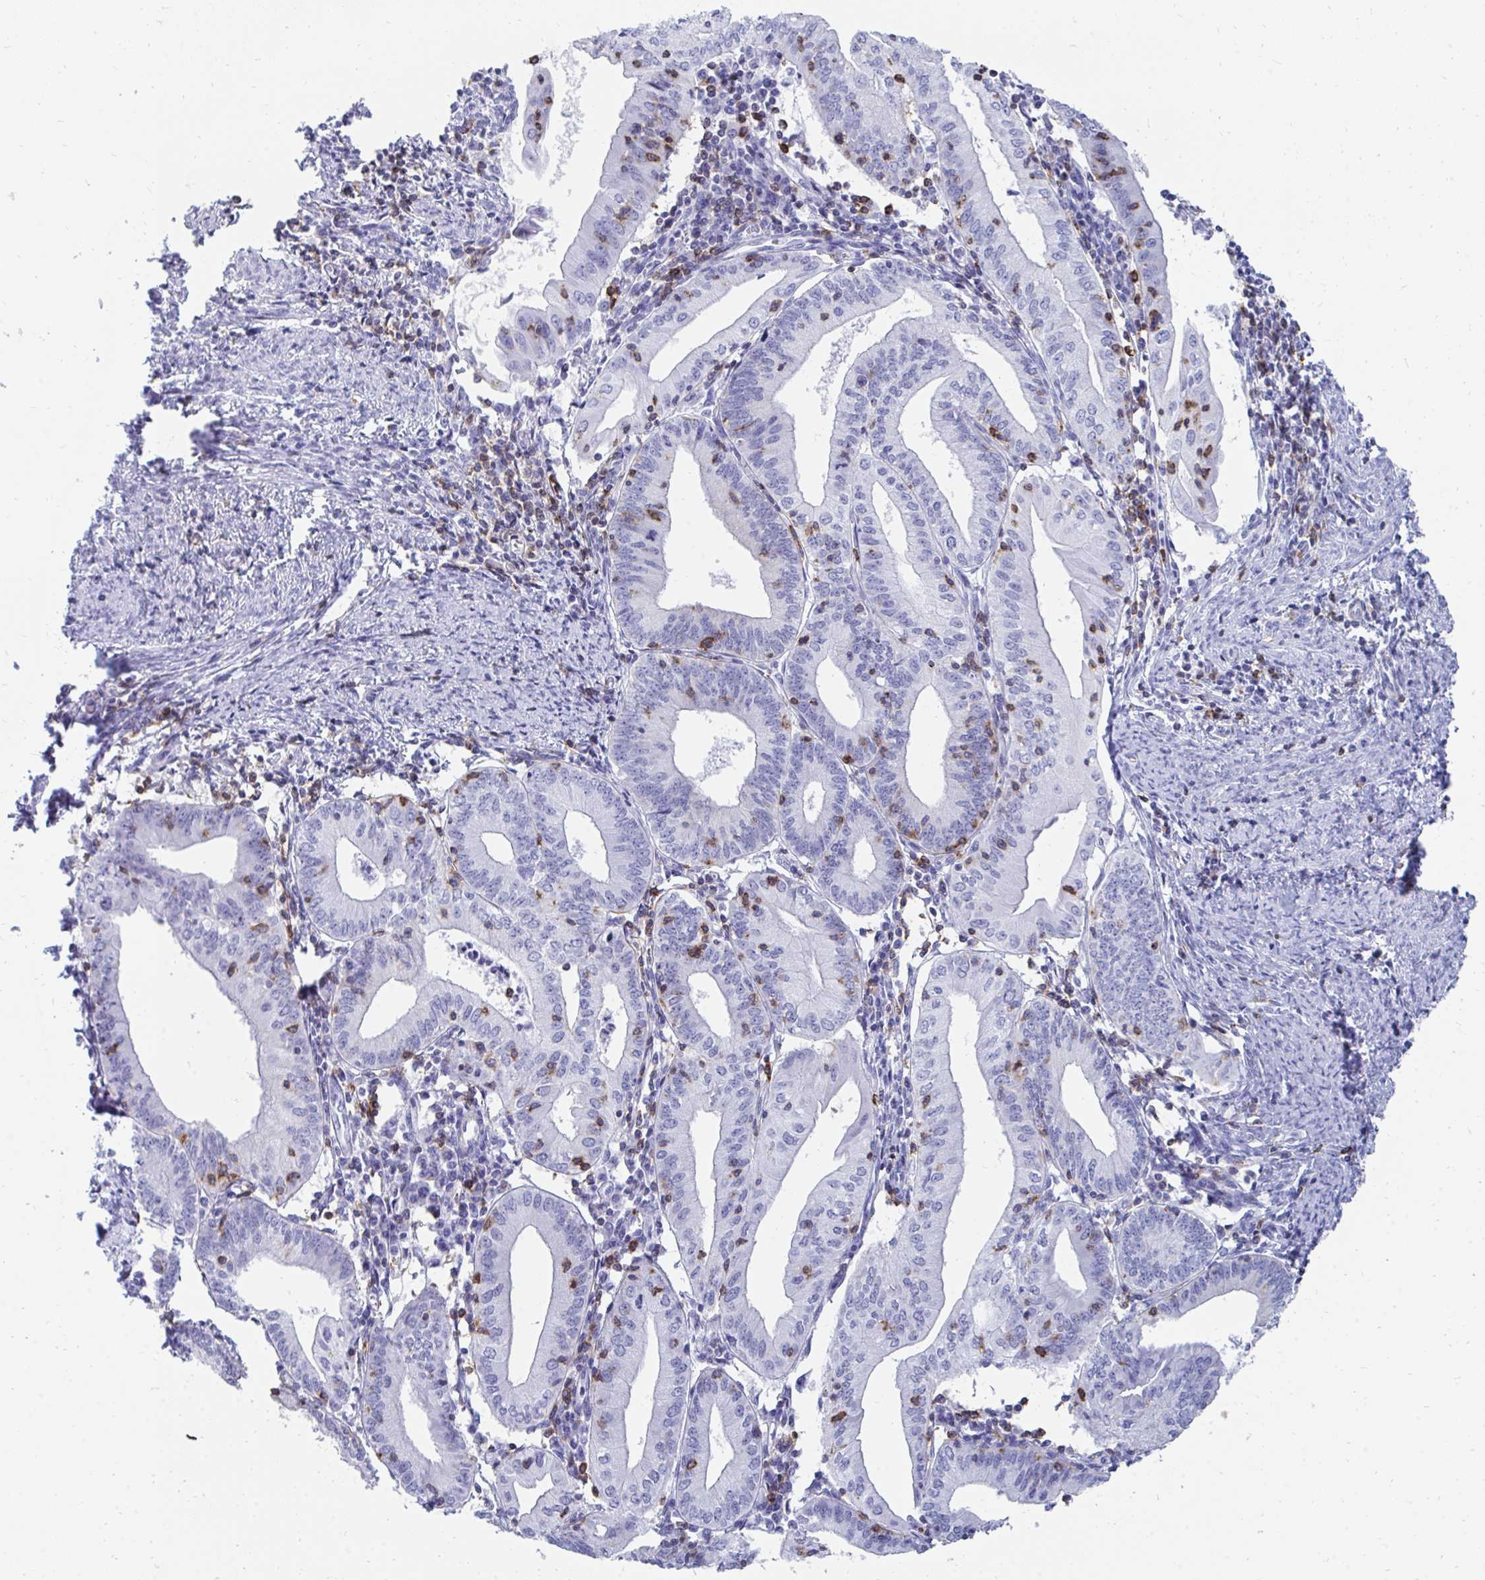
{"staining": {"intensity": "negative", "quantity": "none", "location": "none"}, "tissue": "endometrial cancer", "cell_type": "Tumor cells", "image_type": "cancer", "snomed": [{"axis": "morphology", "description": "Adenocarcinoma, NOS"}, {"axis": "topography", "description": "Endometrium"}], "caption": "DAB (3,3'-diaminobenzidine) immunohistochemical staining of endometrial cancer (adenocarcinoma) exhibits no significant positivity in tumor cells. (DAB immunohistochemistry (IHC) visualized using brightfield microscopy, high magnification).", "gene": "CD7", "patient": {"sex": "female", "age": 60}}